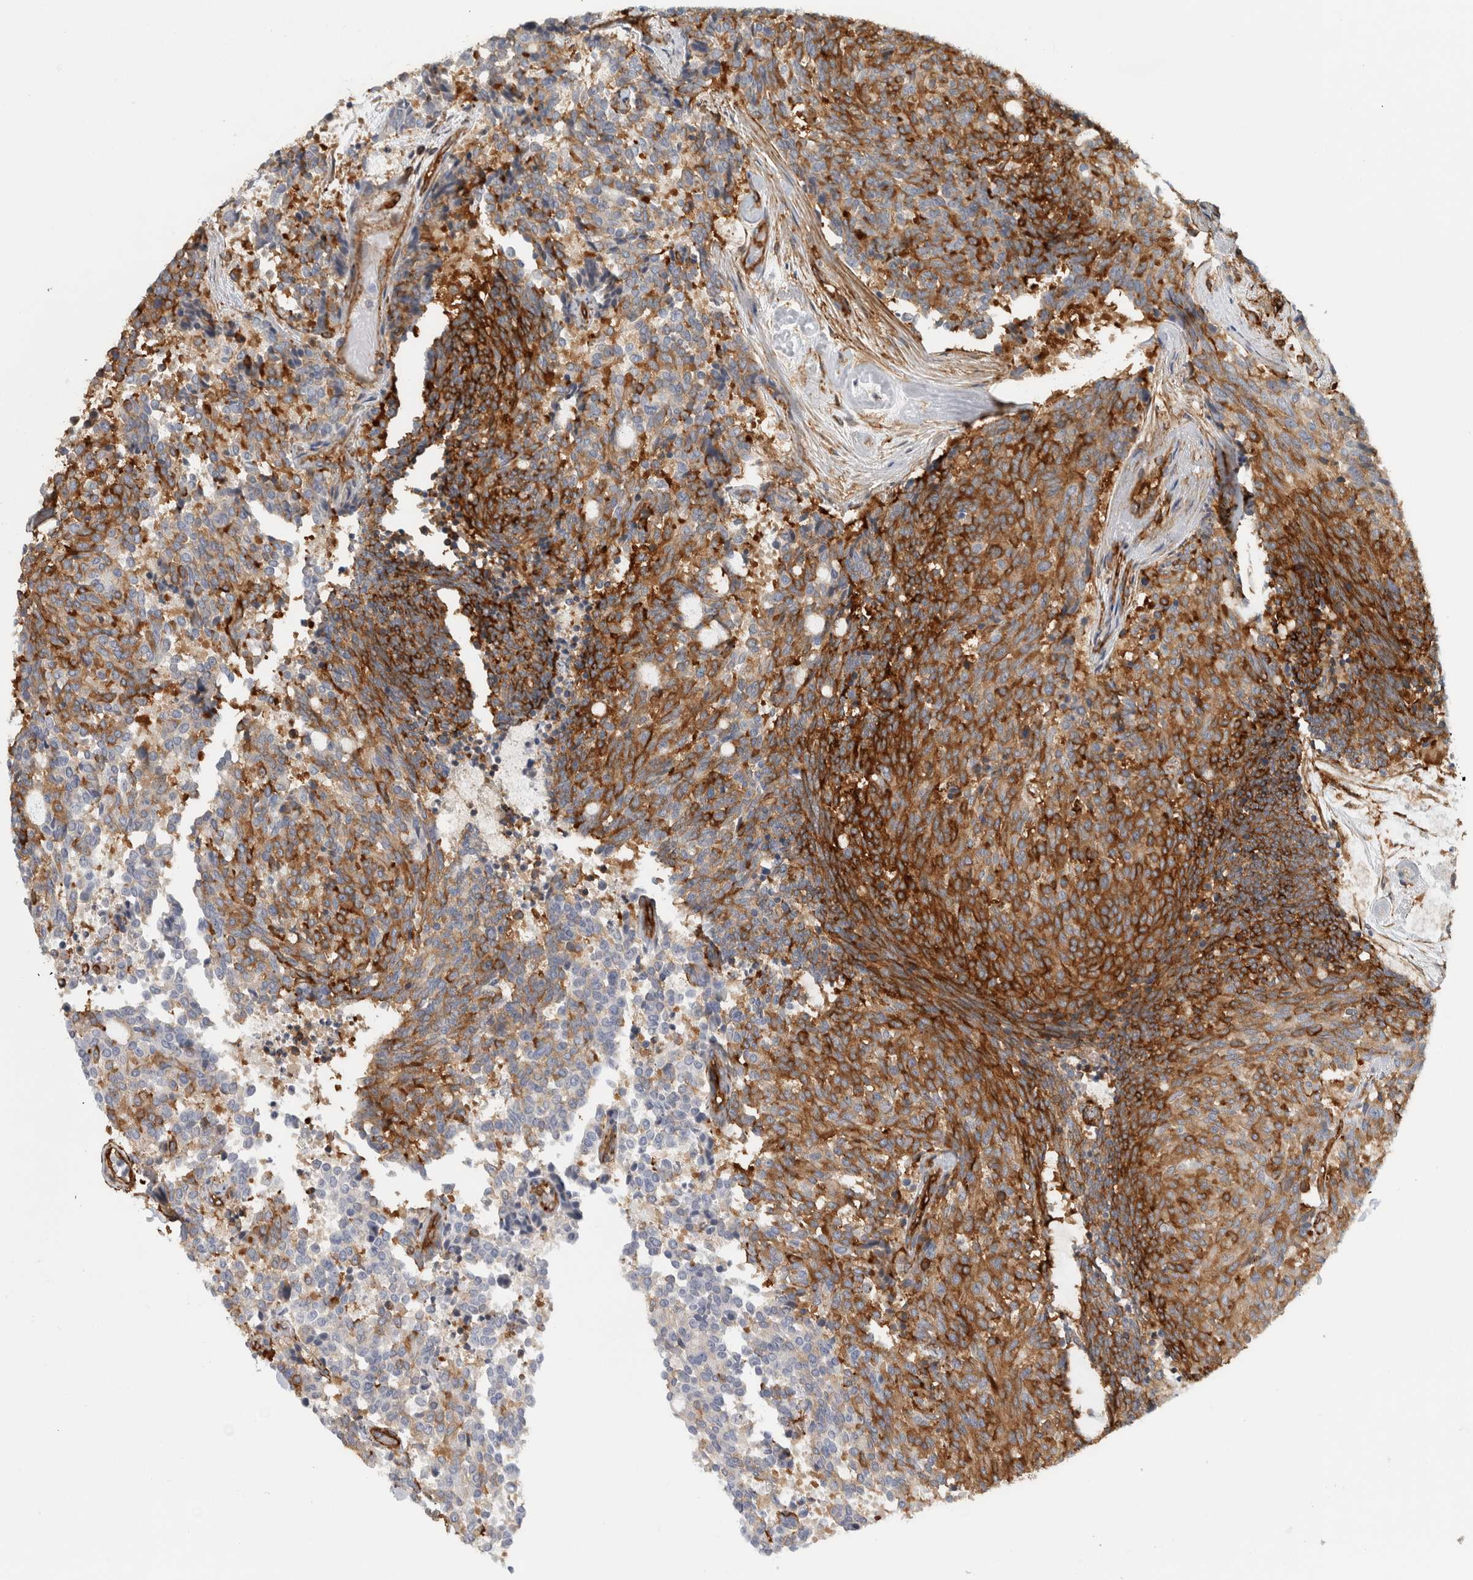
{"staining": {"intensity": "strong", "quantity": ">75%", "location": "cytoplasmic/membranous"}, "tissue": "carcinoid", "cell_type": "Tumor cells", "image_type": "cancer", "snomed": [{"axis": "morphology", "description": "Carcinoid, malignant, NOS"}, {"axis": "topography", "description": "Pancreas"}], "caption": "Protein positivity by immunohistochemistry reveals strong cytoplasmic/membranous positivity in approximately >75% of tumor cells in carcinoid. (Brightfield microscopy of DAB IHC at high magnification).", "gene": "AHNAK", "patient": {"sex": "female", "age": 54}}